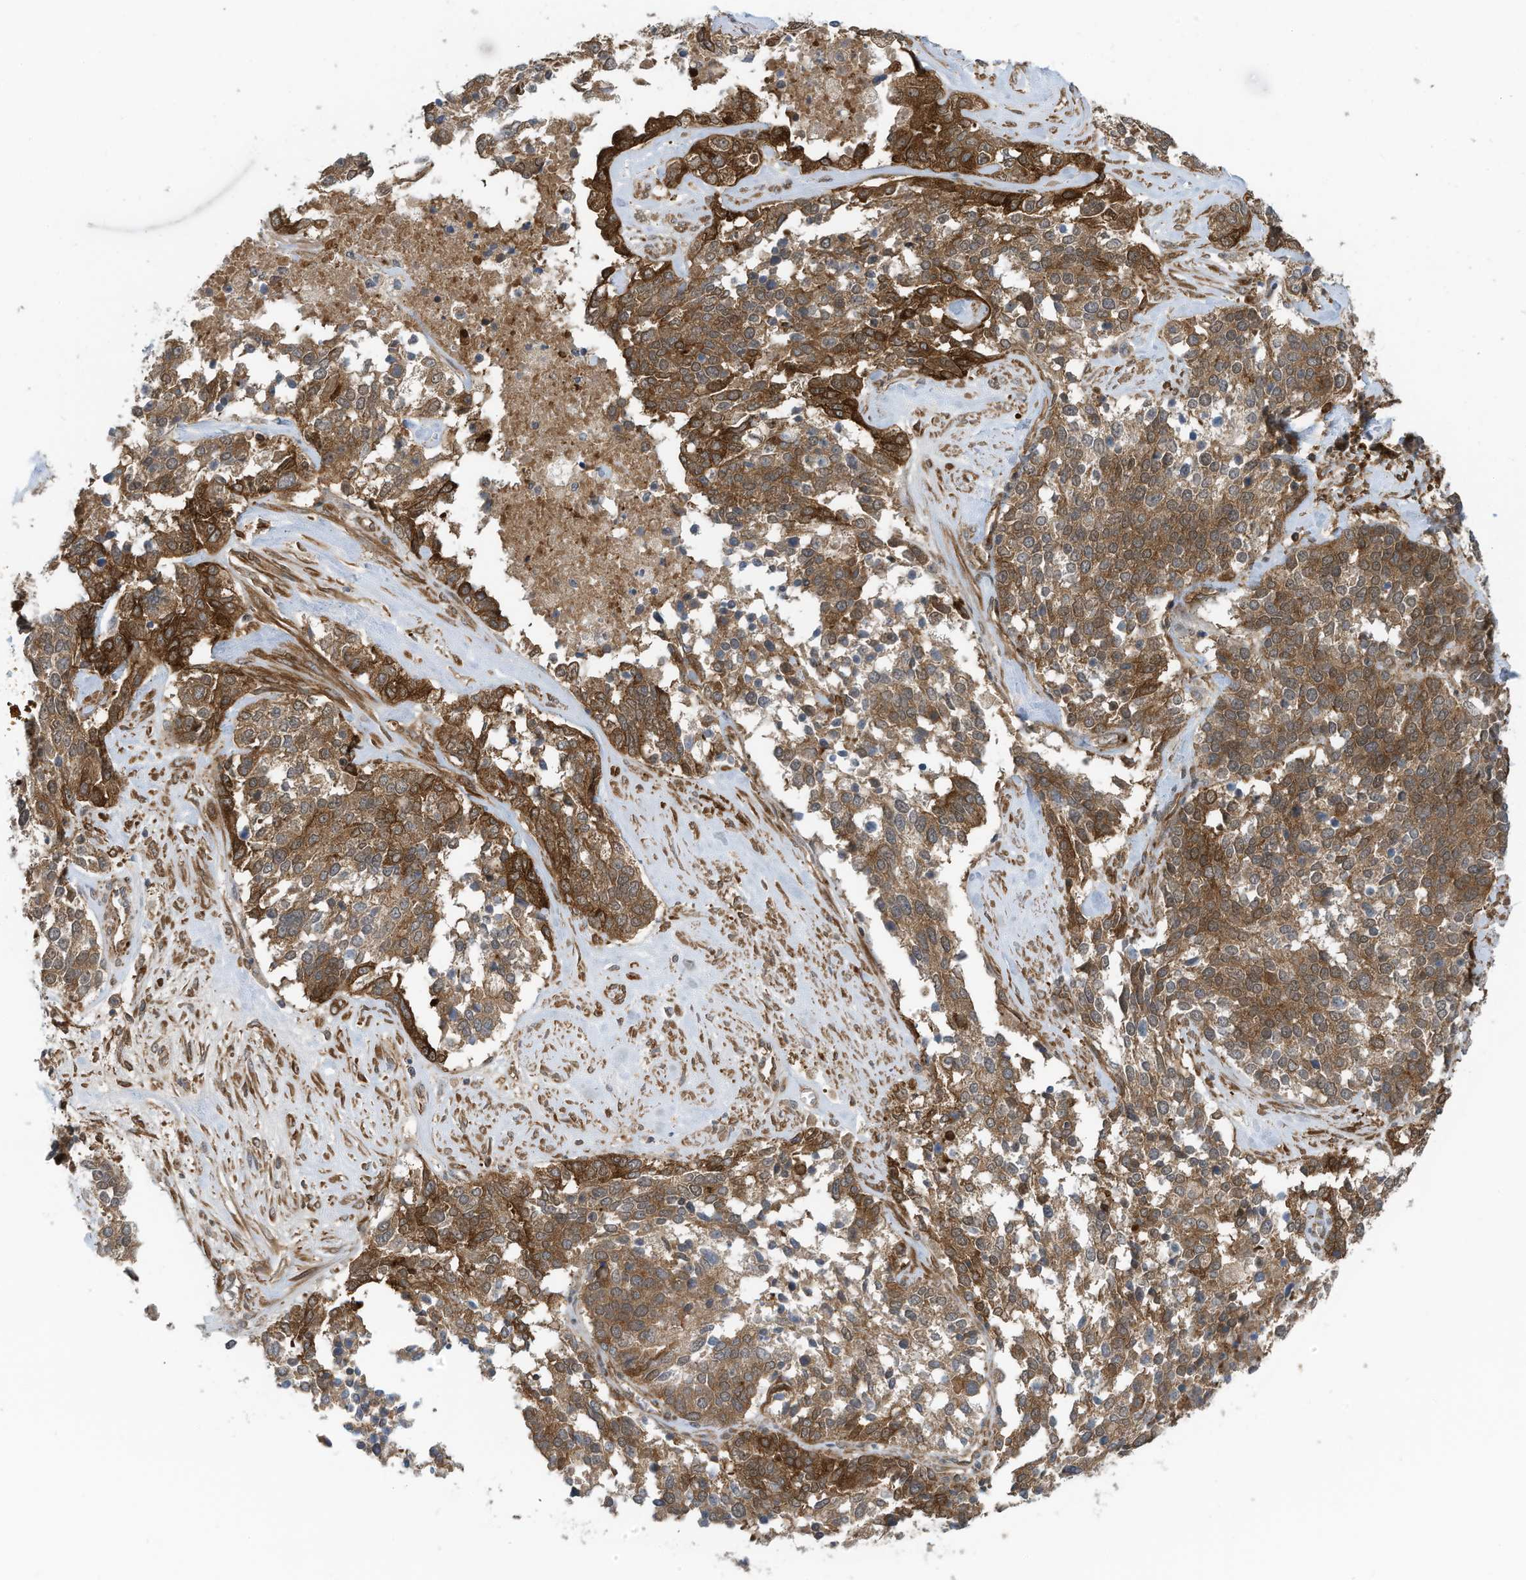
{"staining": {"intensity": "moderate", "quantity": ">75%", "location": "cytoplasmic/membranous"}, "tissue": "ovarian cancer", "cell_type": "Tumor cells", "image_type": "cancer", "snomed": [{"axis": "morphology", "description": "Cystadenocarcinoma, serous, NOS"}, {"axis": "topography", "description": "Ovary"}], "caption": "Brown immunohistochemical staining in ovarian cancer reveals moderate cytoplasmic/membranous staining in approximately >75% of tumor cells.", "gene": "REPS1", "patient": {"sex": "female", "age": 44}}